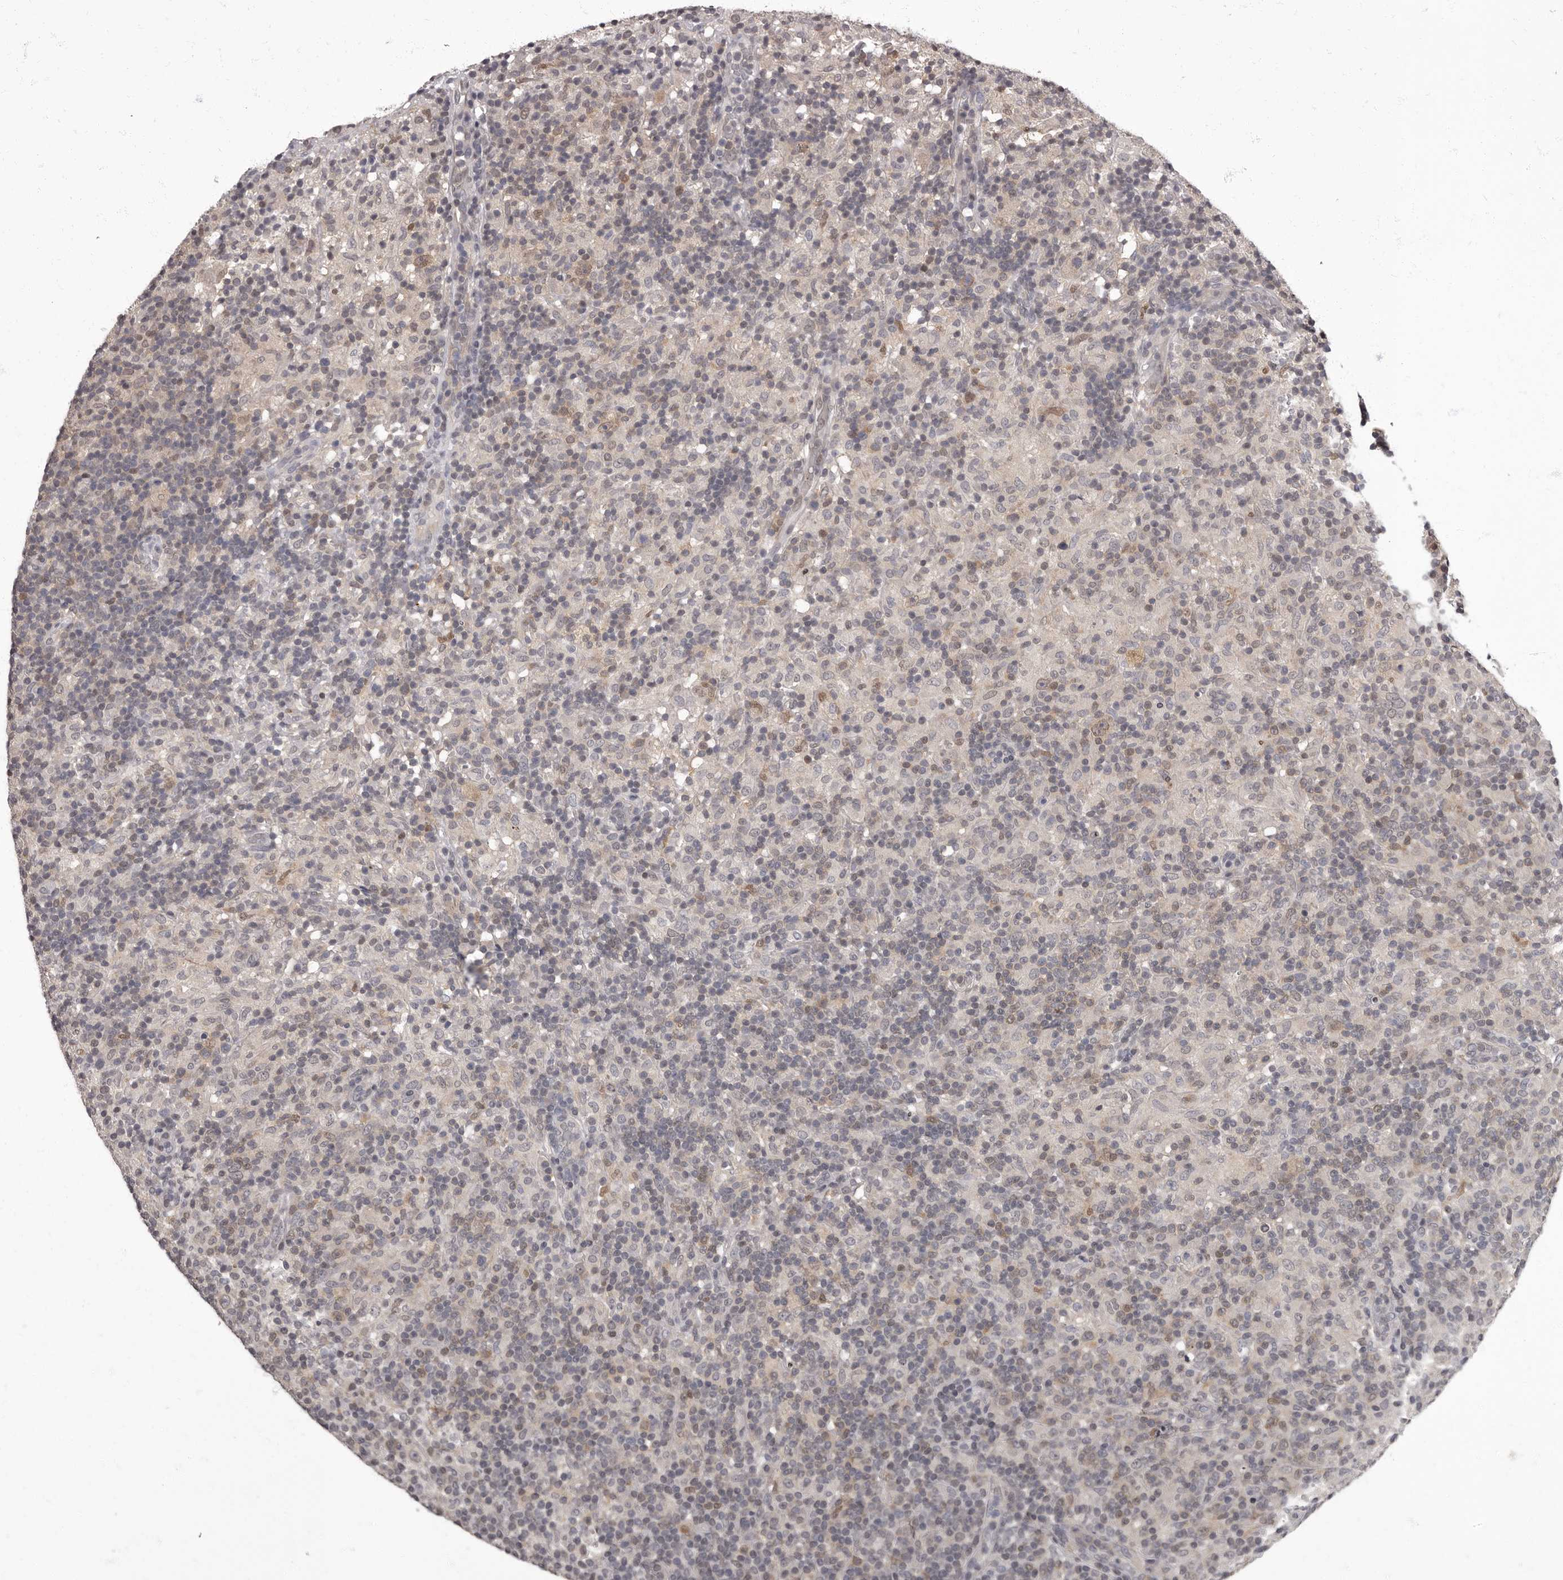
{"staining": {"intensity": "weak", "quantity": ">75%", "location": "cytoplasmic/membranous,nuclear"}, "tissue": "lymphoma", "cell_type": "Tumor cells", "image_type": "cancer", "snomed": [{"axis": "morphology", "description": "Hodgkin's disease, NOS"}, {"axis": "topography", "description": "Lymph node"}], "caption": "Hodgkin's disease tissue shows weak cytoplasmic/membranous and nuclear expression in approximately >75% of tumor cells, visualized by immunohistochemistry.", "gene": "C1orf50", "patient": {"sex": "male", "age": 70}}